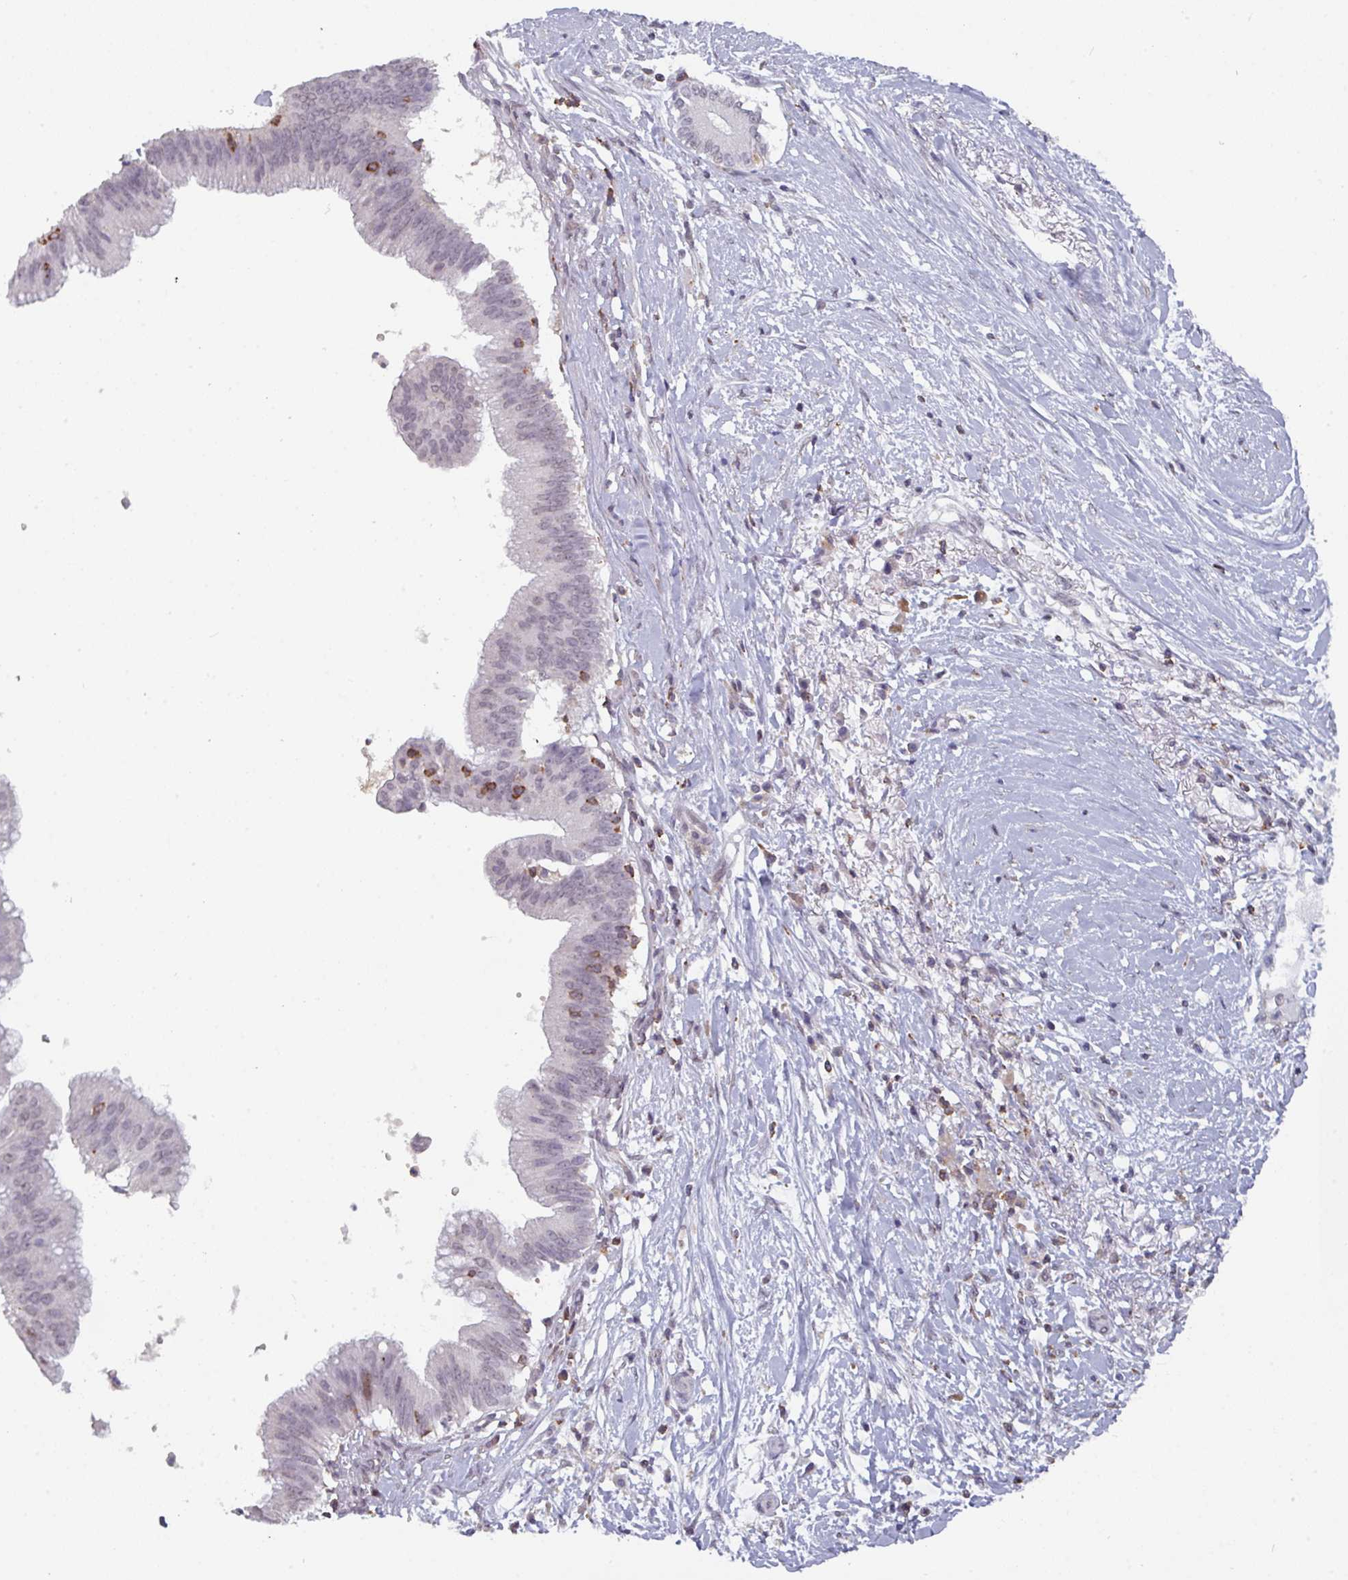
{"staining": {"intensity": "negative", "quantity": "none", "location": "none"}, "tissue": "pancreatic cancer", "cell_type": "Tumor cells", "image_type": "cancer", "snomed": [{"axis": "morphology", "description": "Adenocarcinoma, NOS"}, {"axis": "topography", "description": "Pancreas"}], "caption": "Tumor cells show no significant protein expression in pancreatic cancer.", "gene": "RASAL3", "patient": {"sex": "male", "age": 68}}